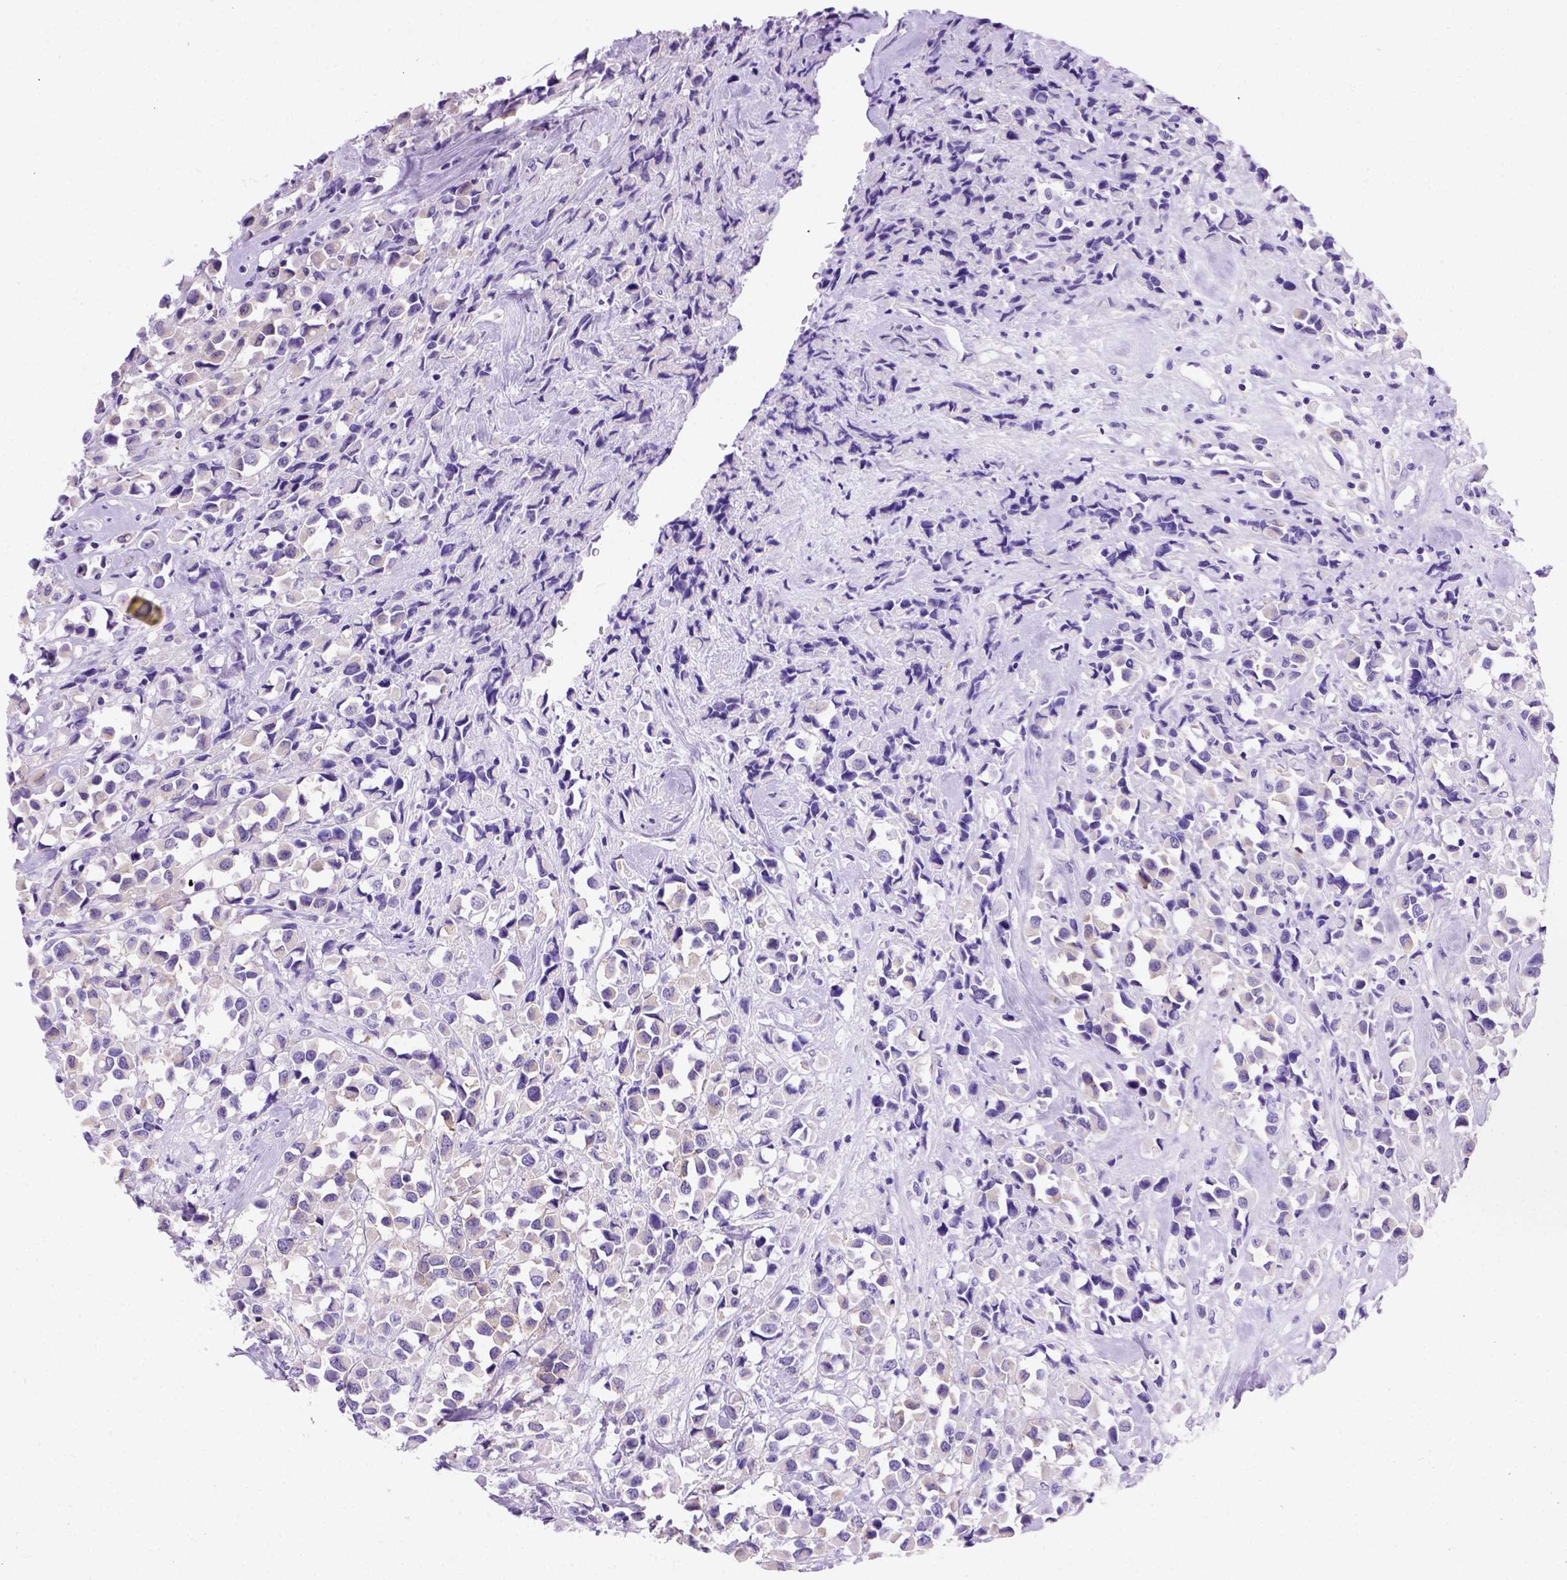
{"staining": {"intensity": "negative", "quantity": "none", "location": "none"}, "tissue": "breast cancer", "cell_type": "Tumor cells", "image_type": "cancer", "snomed": [{"axis": "morphology", "description": "Duct carcinoma"}, {"axis": "topography", "description": "Breast"}], "caption": "Immunohistochemical staining of breast cancer exhibits no significant staining in tumor cells.", "gene": "FOXI1", "patient": {"sex": "female", "age": 61}}